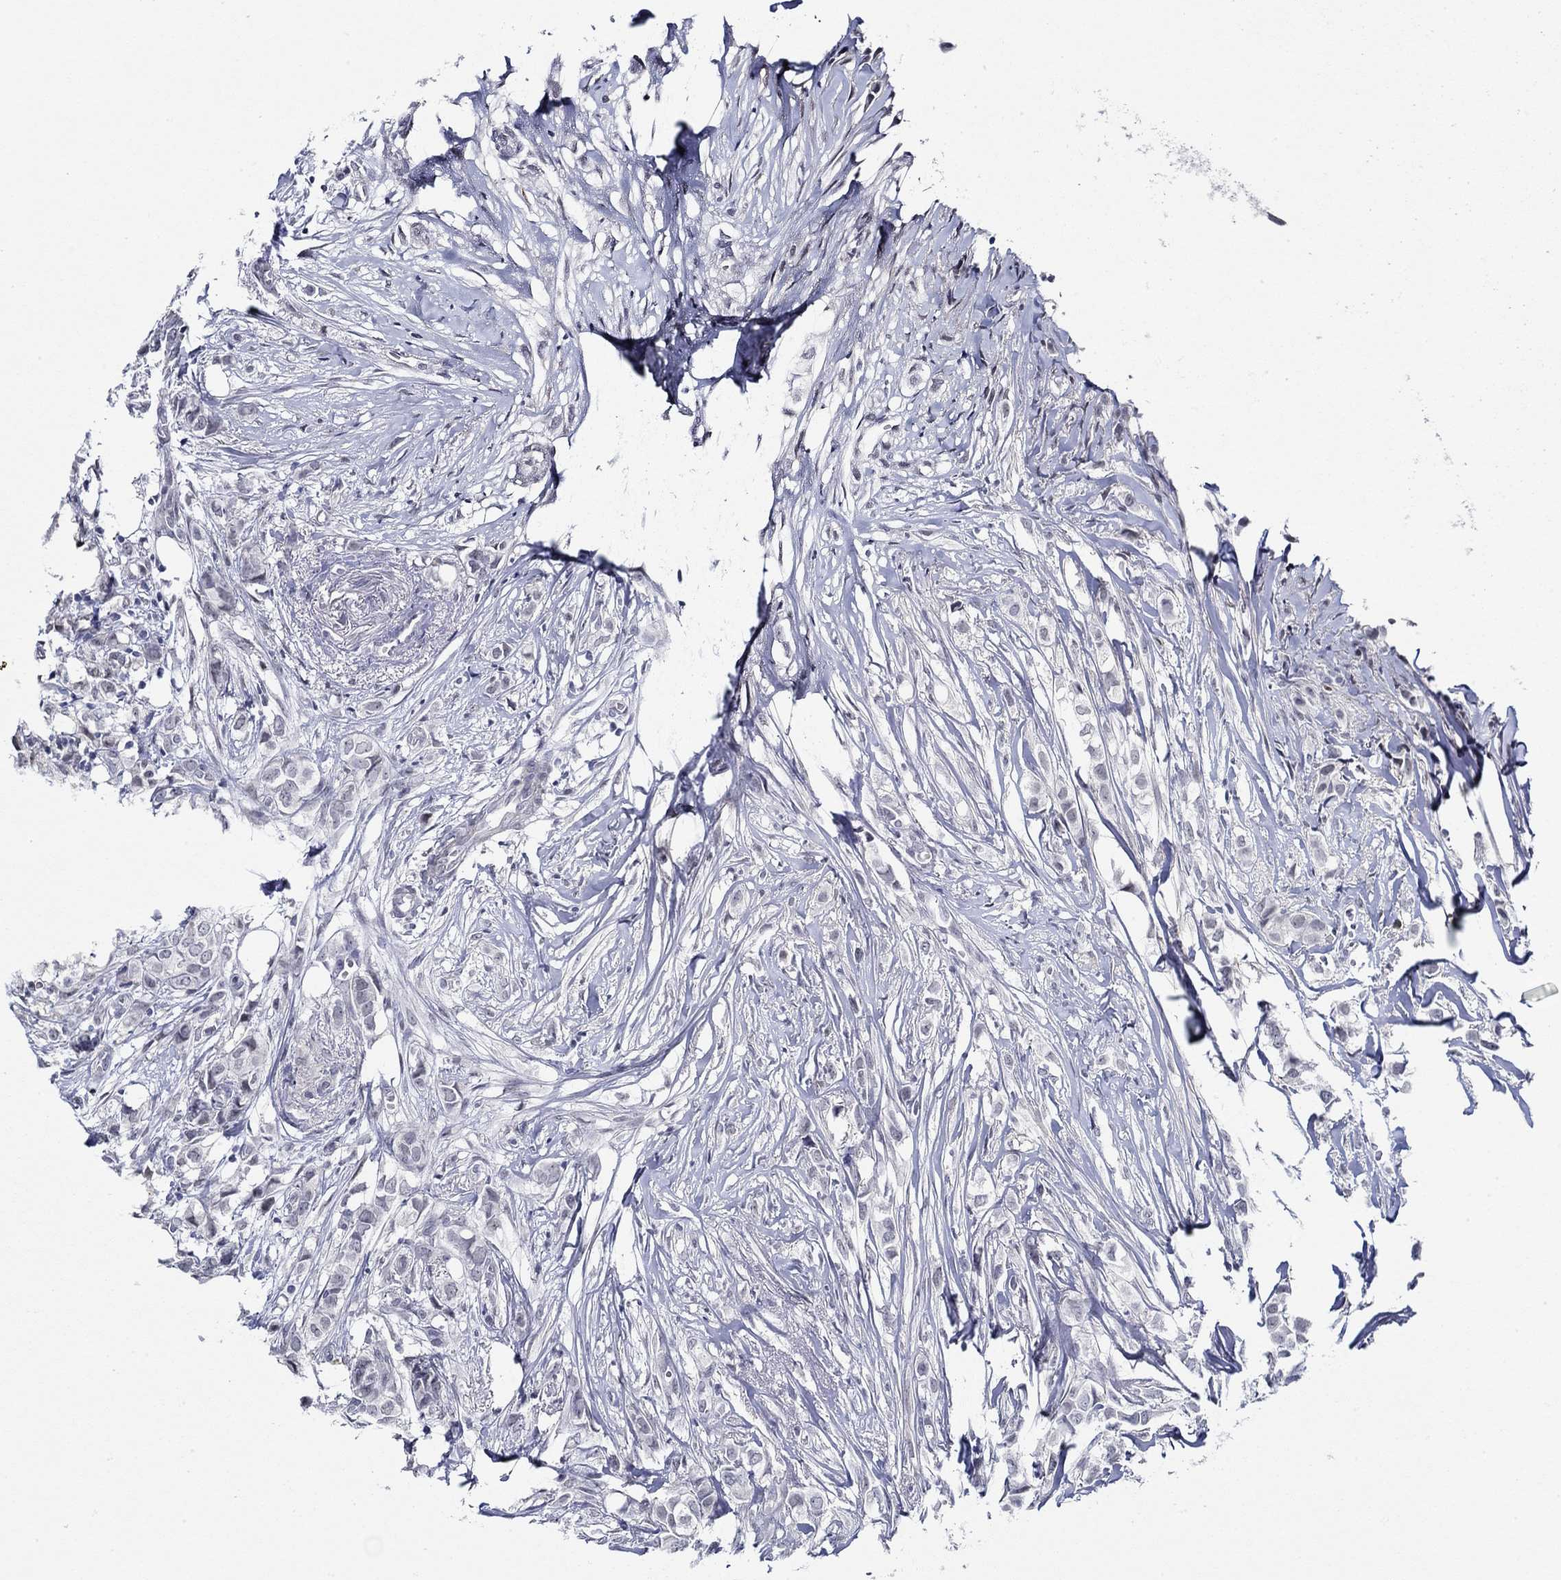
{"staining": {"intensity": "negative", "quantity": "none", "location": "none"}, "tissue": "breast cancer", "cell_type": "Tumor cells", "image_type": "cancer", "snomed": [{"axis": "morphology", "description": "Duct carcinoma"}, {"axis": "topography", "description": "Breast"}], "caption": "IHC of infiltrating ductal carcinoma (breast) displays no staining in tumor cells.", "gene": "SLC34A1", "patient": {"sex": "female", "age": 85}}